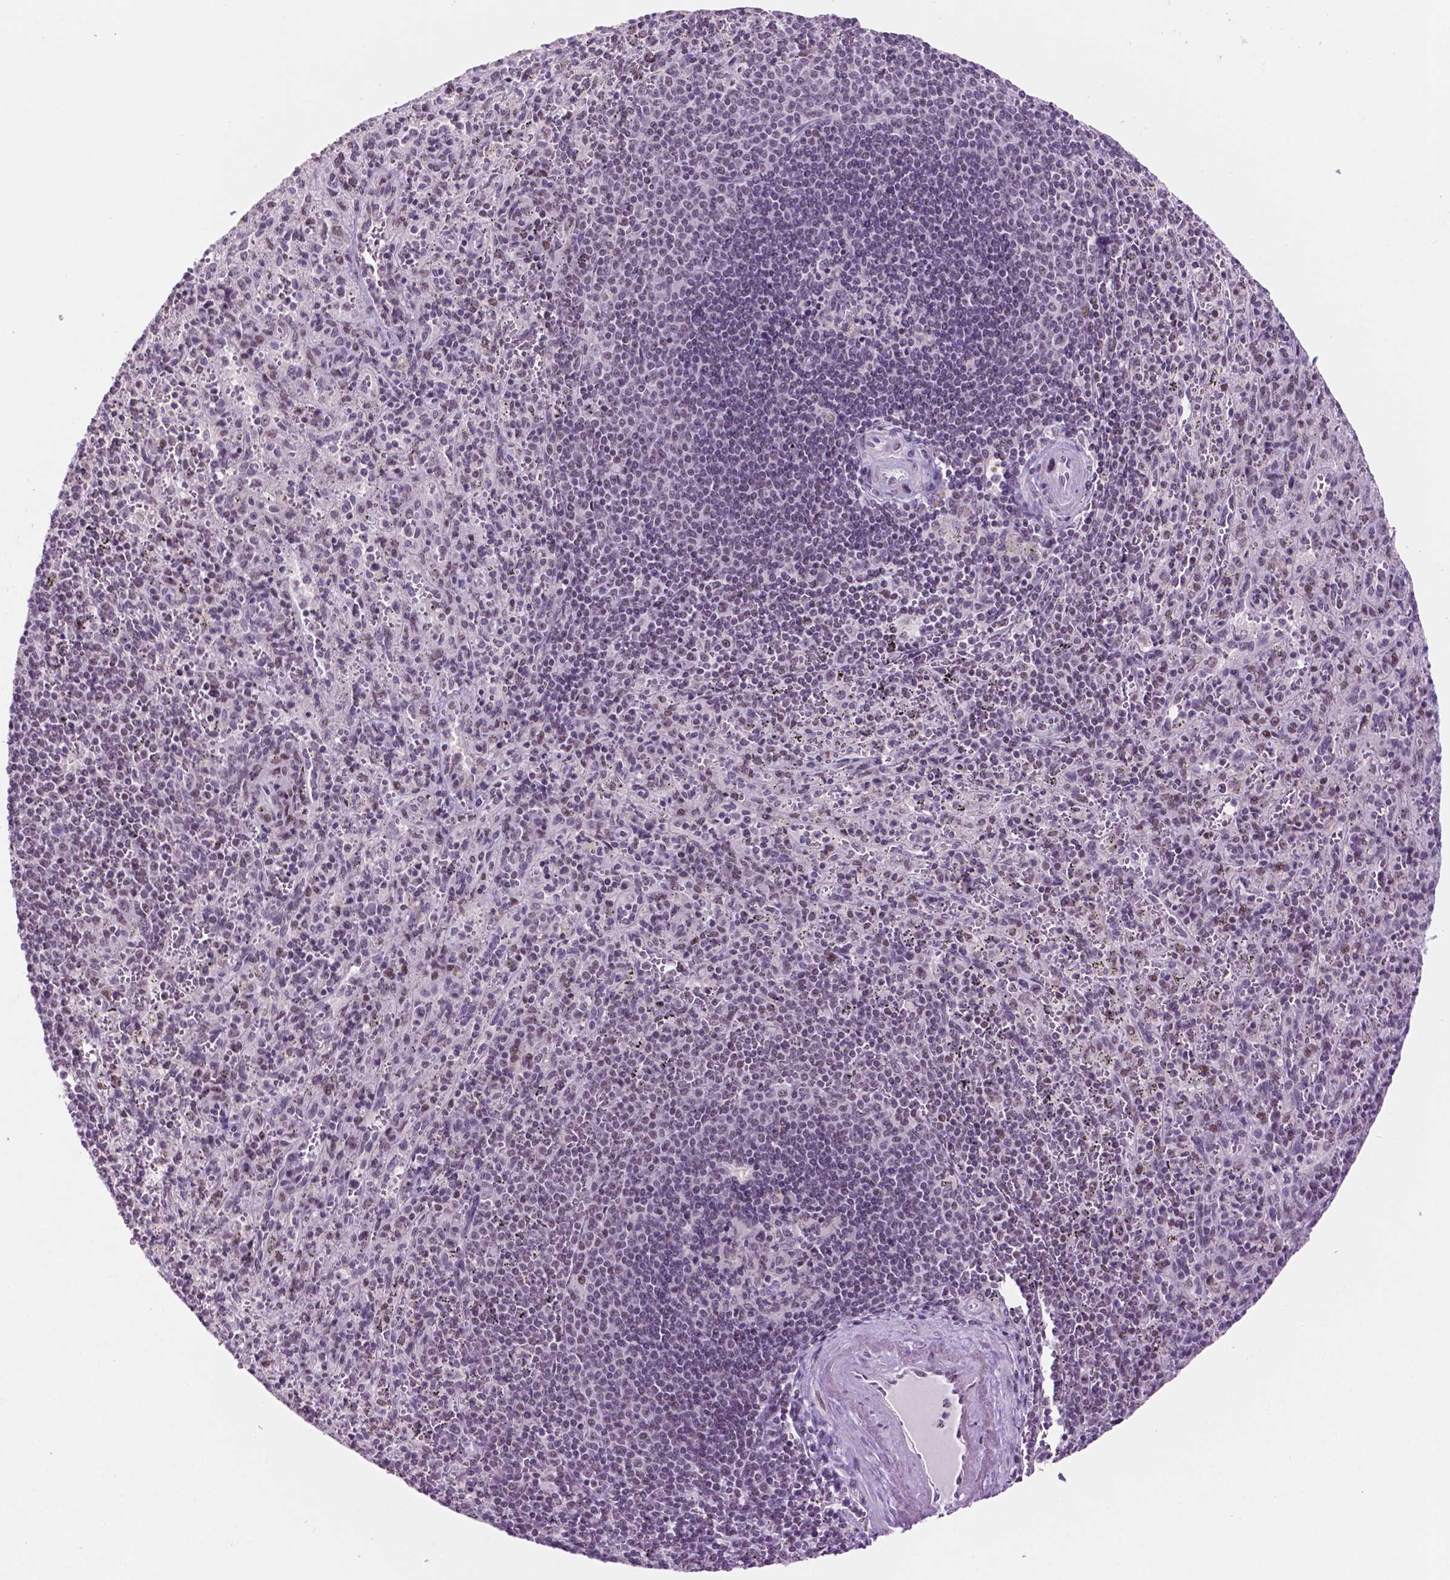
{"staining": {"intensity": "weak", "quantity": "<25%", "location": "nuclear"}, "tissue": "spleen", "cell_type": "Cells in red pulp", "image_type": "normal", "snomed": [{"axis": "morphology", "description": "Normal tissue, NOS"}, {"axis": "topography", "description": "Spleen"}], "caption": "High power microscopy histopathology image of an immunohistochemistry image of benign spleen, revealing no significant positivity in cells in red pulp. (DAB (3,3'-diaminobenzidine) IHC visualized using brightfield microscopy, high magnification).", "gene": "NCOR1", "patient": {"sex": "male", "age": 57}}